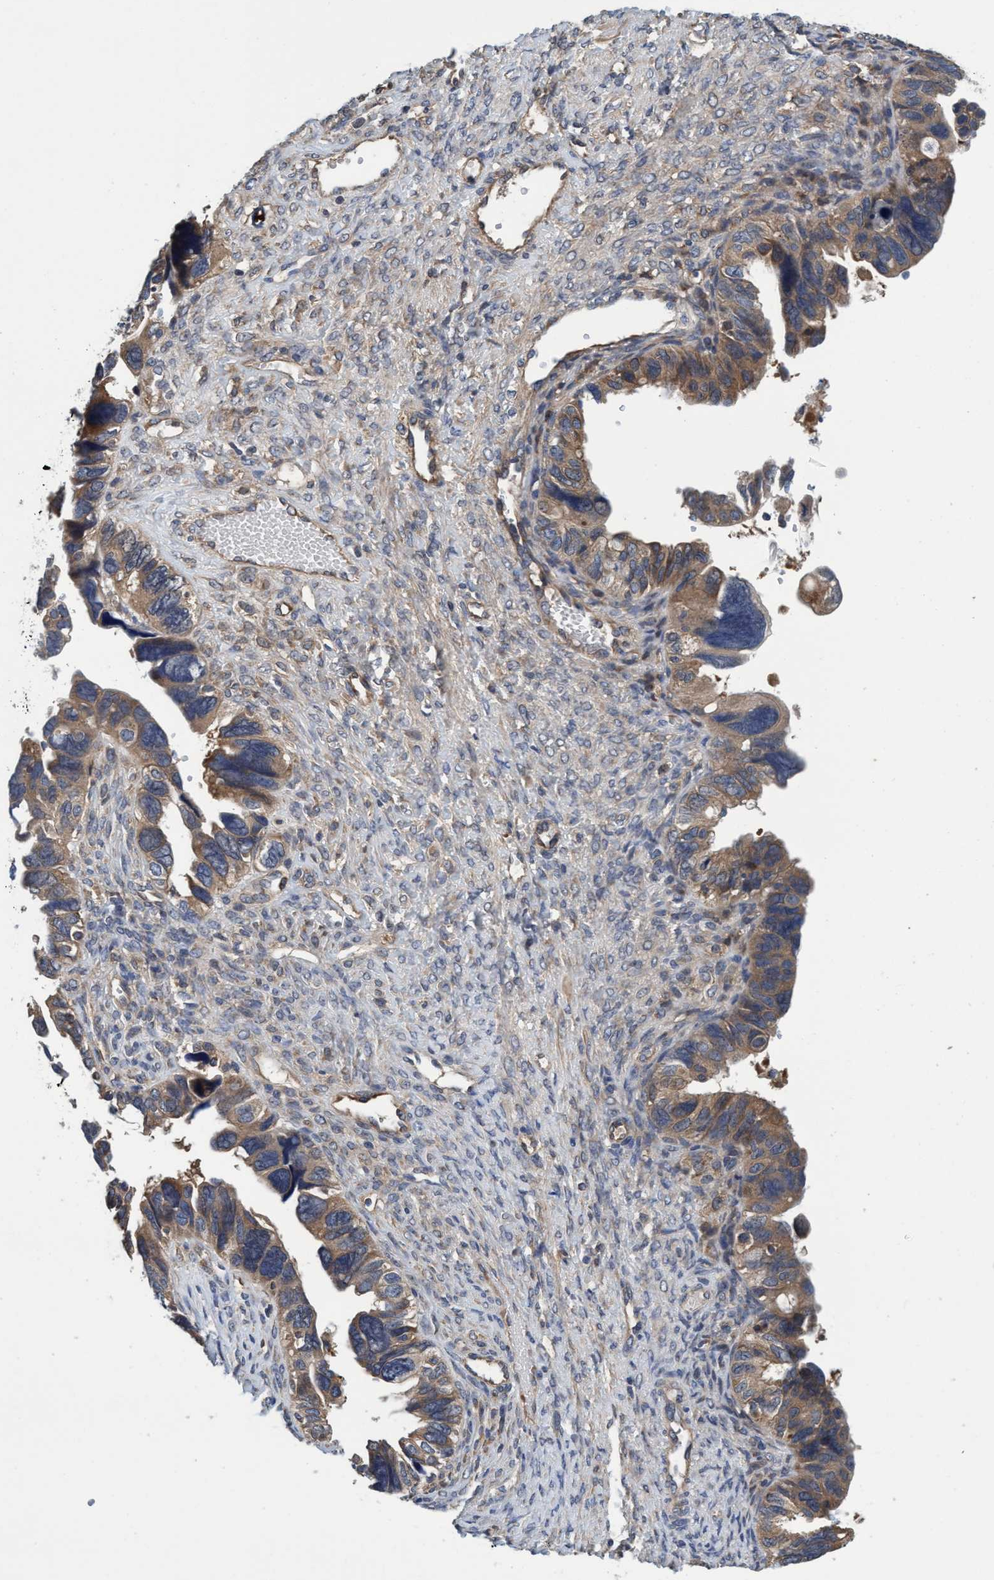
{"staining": {"intensity": "moderate", "quantity": ">75%", "location": "cytoplasmic/membranous"}, "tissue": "ovarian cancer", "cell_type": "Tumor cells", "image_type": "cancer", "snomed": [{"axis": "morphology", "description": "Cystadenocarcinoma, serous, NOS"}, {"axis": "topography", "description": "Ovary"}], "caption": "A histopathology image showing moderate cytoplasmic/membranous expression in approximately >75% of tumor cells in ovarian serous cystadenocarcinoma, as visualized by brown immunohistochemical staining.", "gene": "CALCOCO2", "patient": {"sex": "female", "age": 79}}